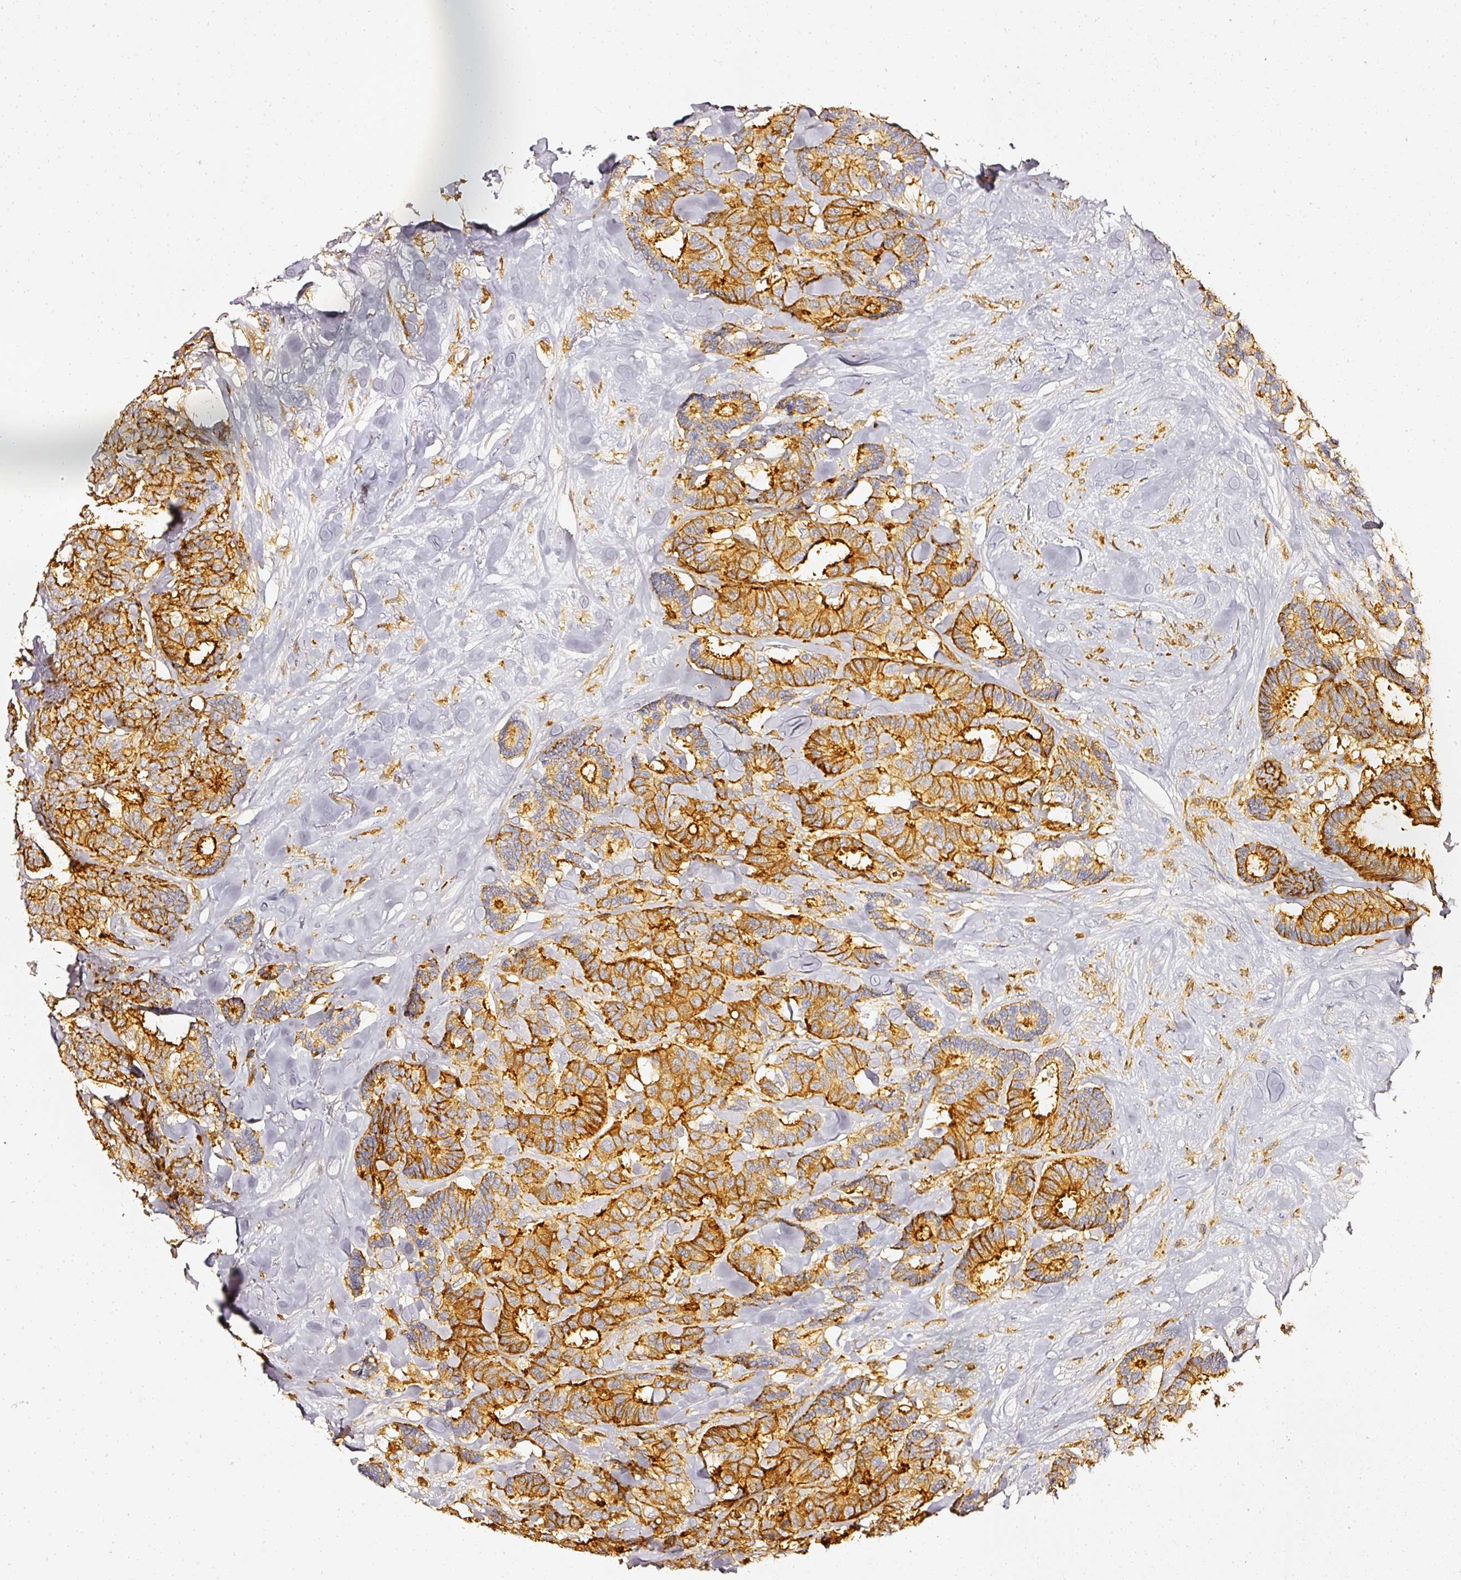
{"staining": {"intensity": "strong", "quantity": ">75%", "location": "cytoplasmic/membranous"}, "tissue": "breast cancer", "cell_type": "Tumor cells", "image_type": "cancer", "snomed": [{"axis": "morphology", "description": "Normal tissue, NOS"}, {"axis": "morphology", "description": "Duct carcinoma"}, {"axis": "topography", "description": "Breast"}], "caption": "Breast cancer (invasive ductal carcinoma) was stained to show a protein in brown. There is high levels of strong cytoplasmic/membranous expression in approximately >75% of tumor cells.", "gene": "EVL", "patient": {"sex": "female", "age": 87}}